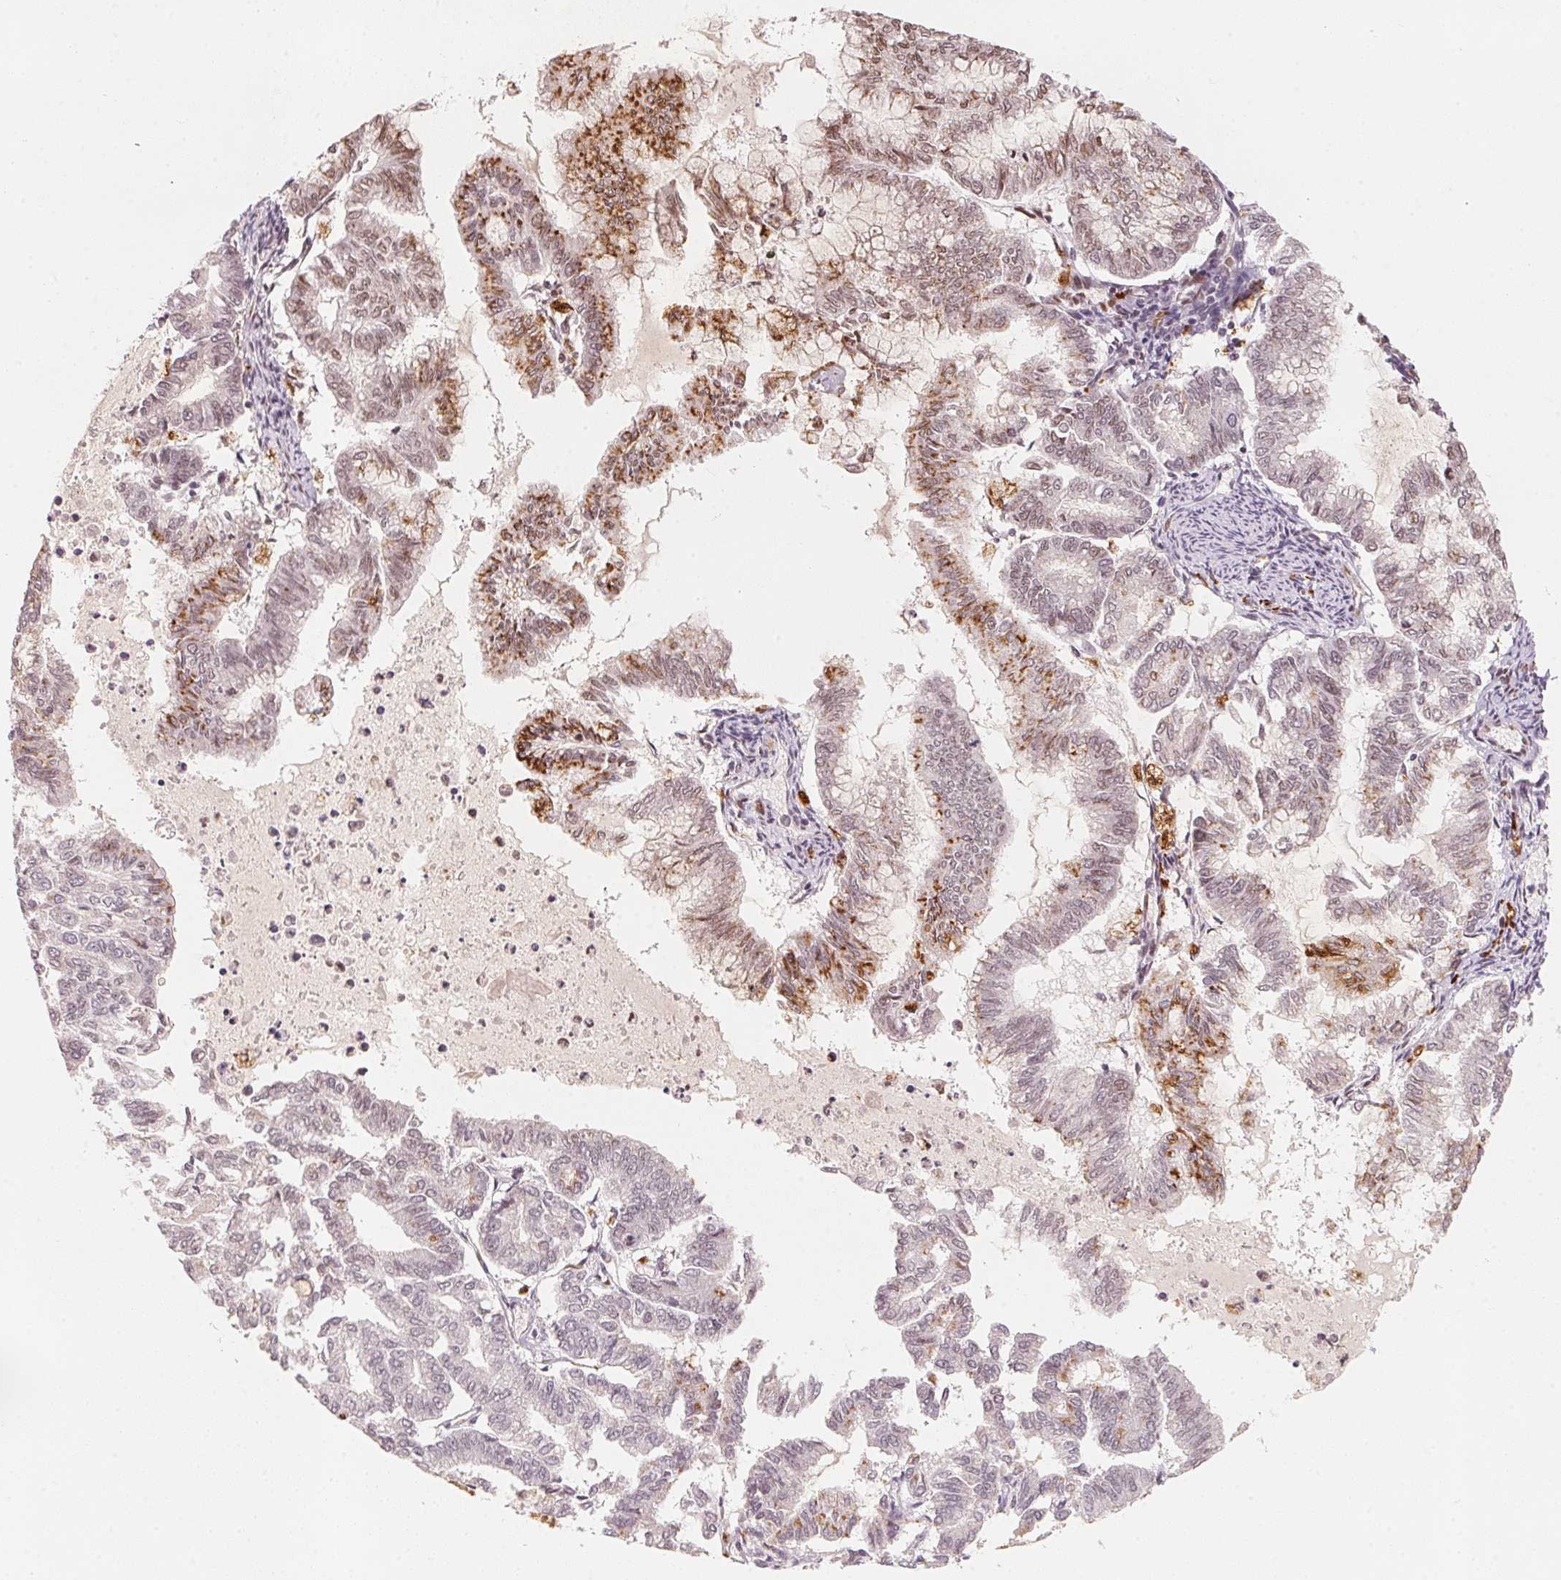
{"staining": {"intensity": "moderate", "quantity": "25%-75%", "location": "cytoplasmic/membranous"}, "tissue": "endometrial cancer", "cell_type": "Tumor cells", "image_type": "cancer", "snomed": [{"axis": "morphology", "description": "Adenocarcinoma, NOS"}, {"axis": "topography", "description": "Endometrium"}], "caption": "Human adenocarcinoma (endometrial) stained for a protein (brown) exhibits moderate cytoplasmic/membranous positive positivity in approximately 25%-75% of tumor cells.", "gene": "TREH", "patient": {"sex": "female", "age": 79}}